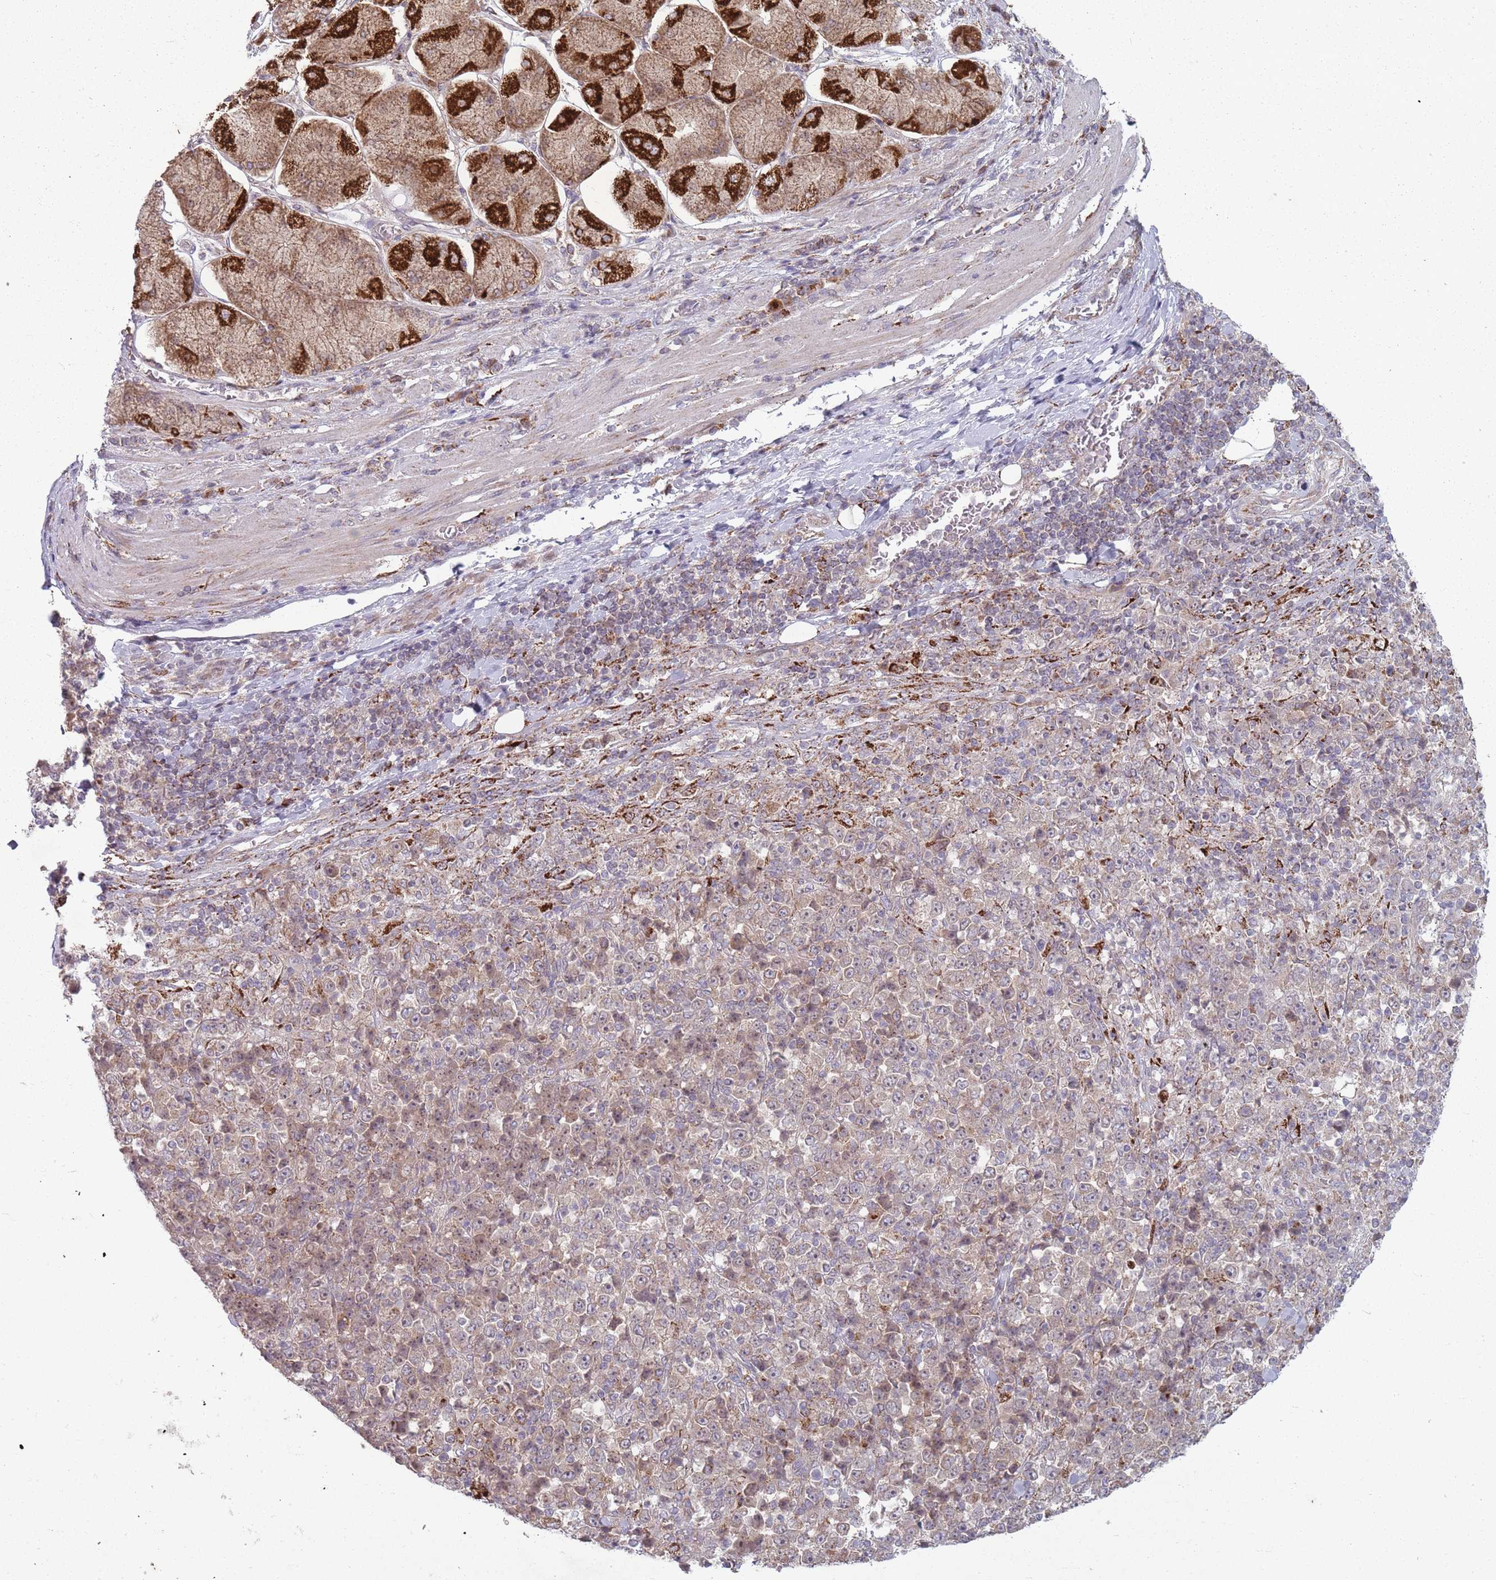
{"staining": {"intensity": "weak", "quantity": "25%-75%", "location": "cytoplasmic/membranous"}, "tissue": "stomach cancer", "cell_type": "Tumor cells", "image_type": "cancer", "snomed": [{"axis": "morphology", "description": "Normal tissue, NOS"}, {"axis": "morphology", "description": "Adenocarcinoma, NOS"}, {"axis": "topography", "description": "Stomach, upper"}, {"axis": "topography", "description": "Stomach"}], "caption": "A photomicrograph of stomach cancer stained for a protein reveals weak cytoplasmic/membranous brown staining in tumor cells.", "gene": "OR10Q1", "patient": {"sex": "male", "age": 59}}